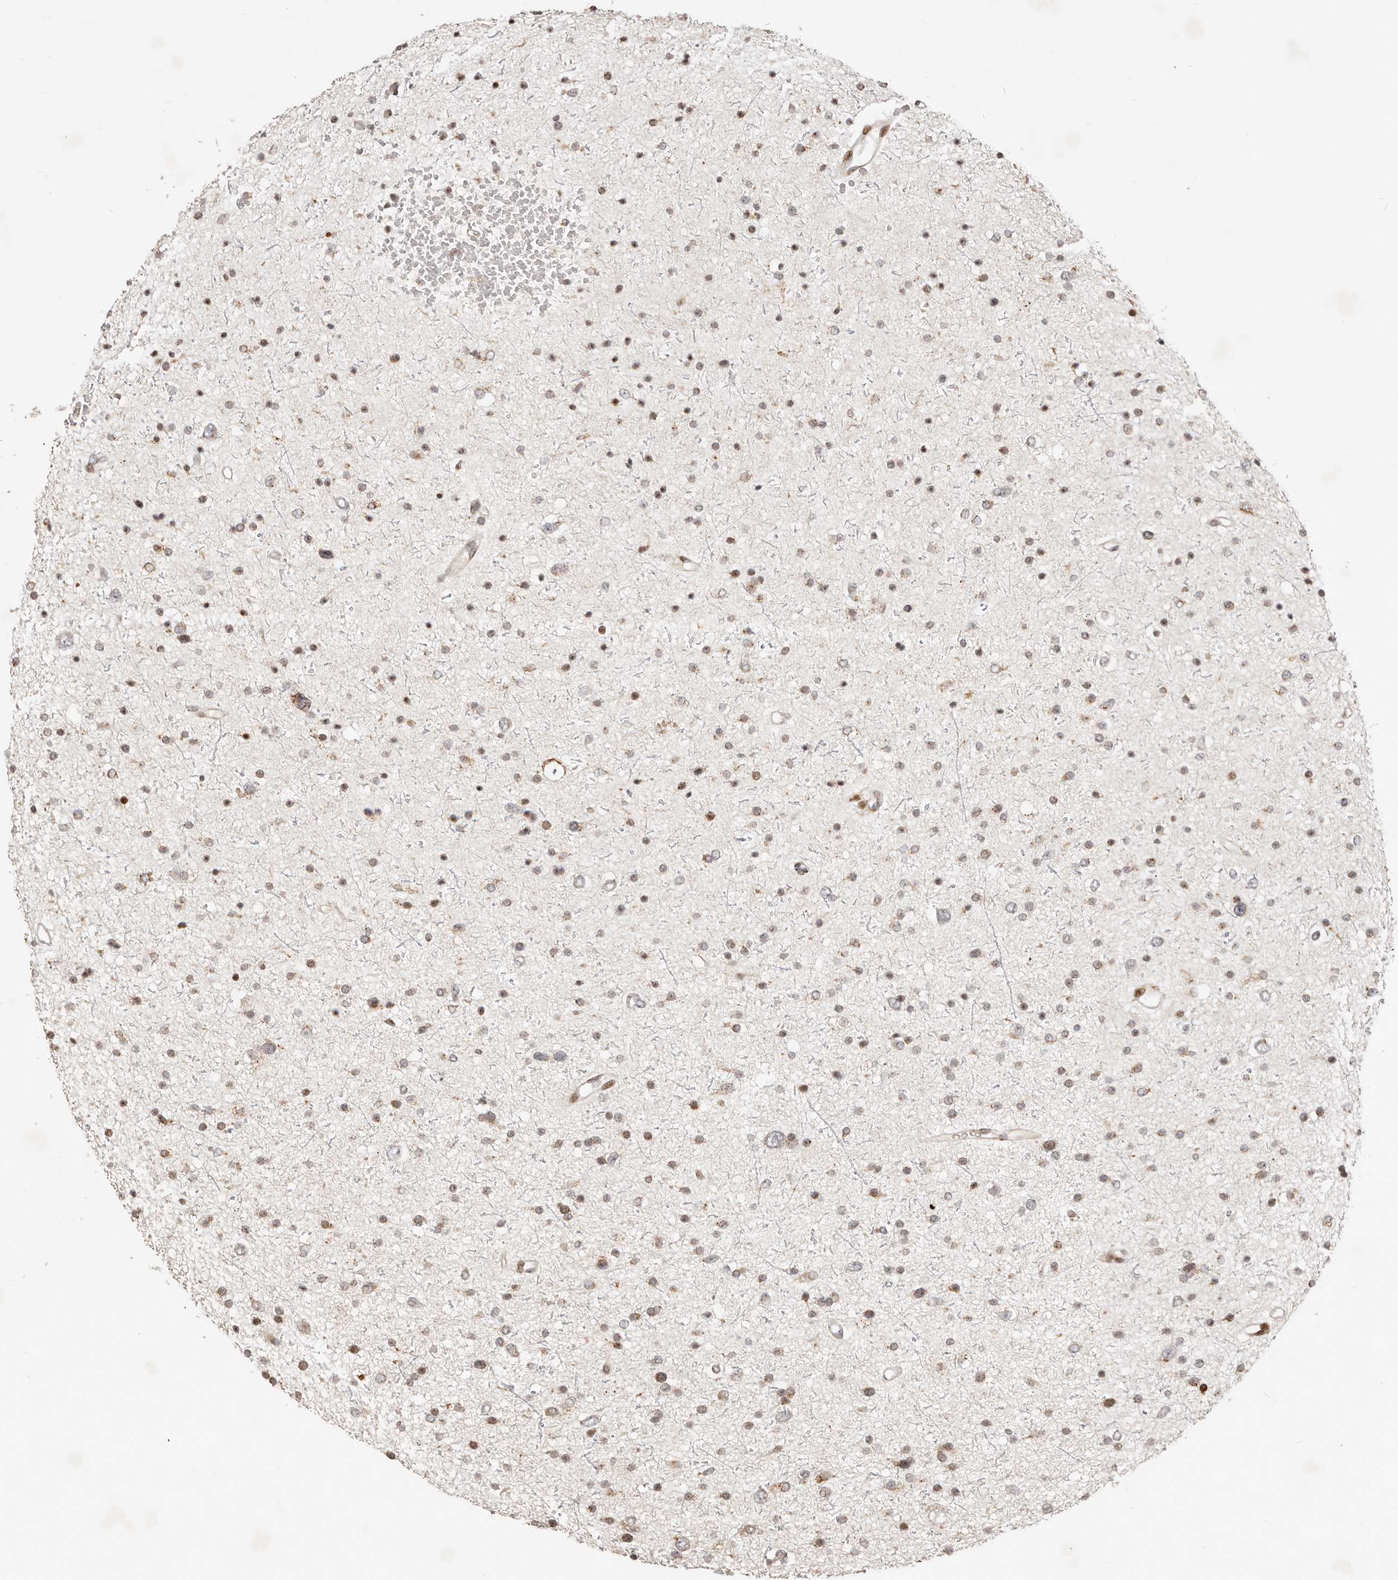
{"staining": {"intensity": "negative", "quantity": "none", "location": "none"}, "tissue": "glioma", "cell_type": "Tumor cells", "image_type": "cancer", "snomed": [{"axis": "morphology", "description": "Glioma, malignant, Low grade"}, {"axis": "topography", "description": "Brain"}], "caption": "An IHC photomicrograph of malignant low-grade glioma is shown. There is no staining in tumor cells of malignant low-grade glioma.", "gene": "TRIM4", "patient": {"sex": "female", "age": 37}}